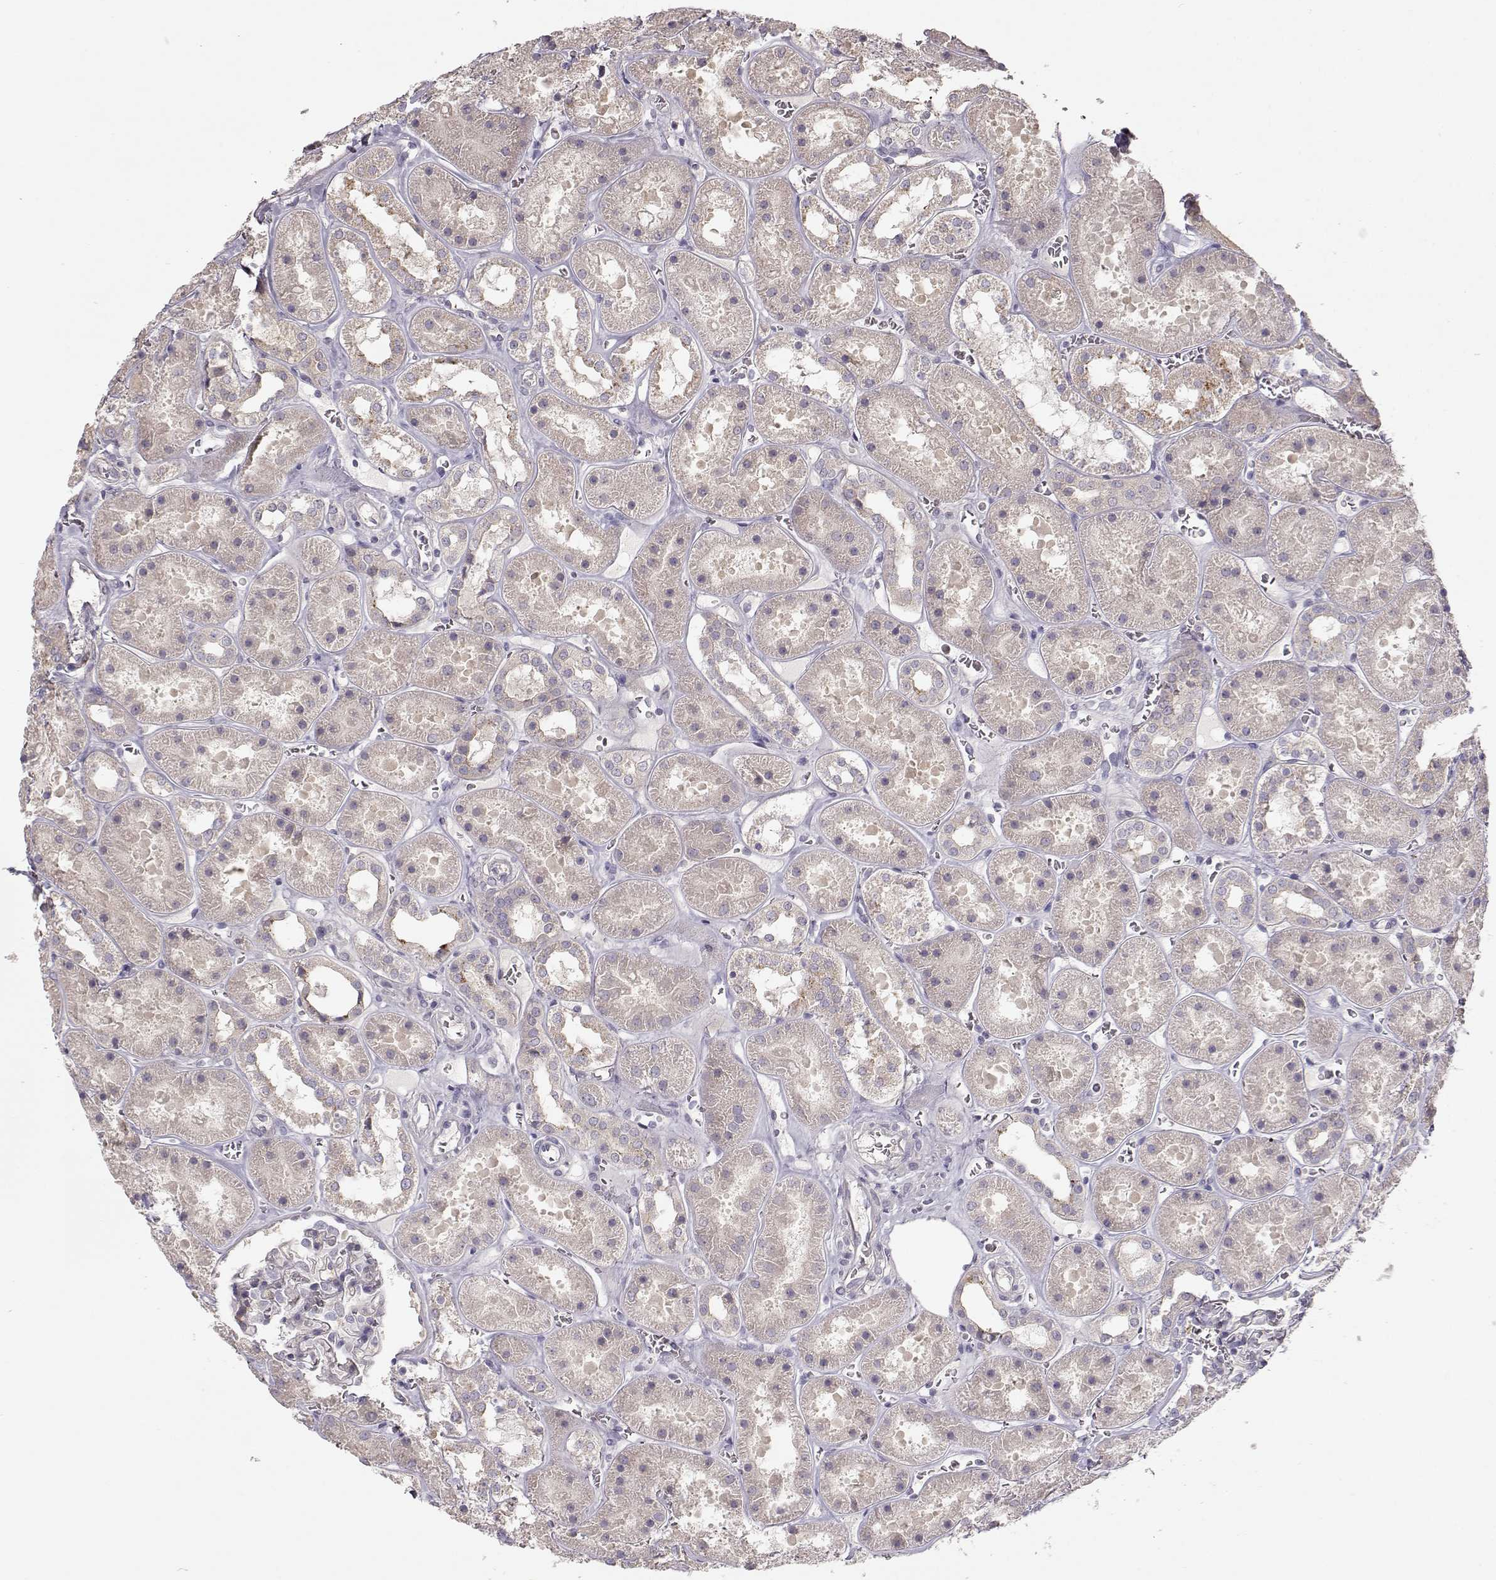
{"staining": {"intensity": "negative", "quantity": "none", "location": "none"}, "tissue": "kidney", "cell_type": "Cells in glomeruli", "image_type": "normal", "snomed": [{"axis": "morphology", "description": "Normal tissue, NOS"}, {"axis": "topography", "description": "Kidney"}], "caption": "Immunohistochemical staining of benign human kidney shows no significant staining in cells in glomeruli.", "gene": "ARHGAP8", "patient": {"sex": "female", "age": 41}}